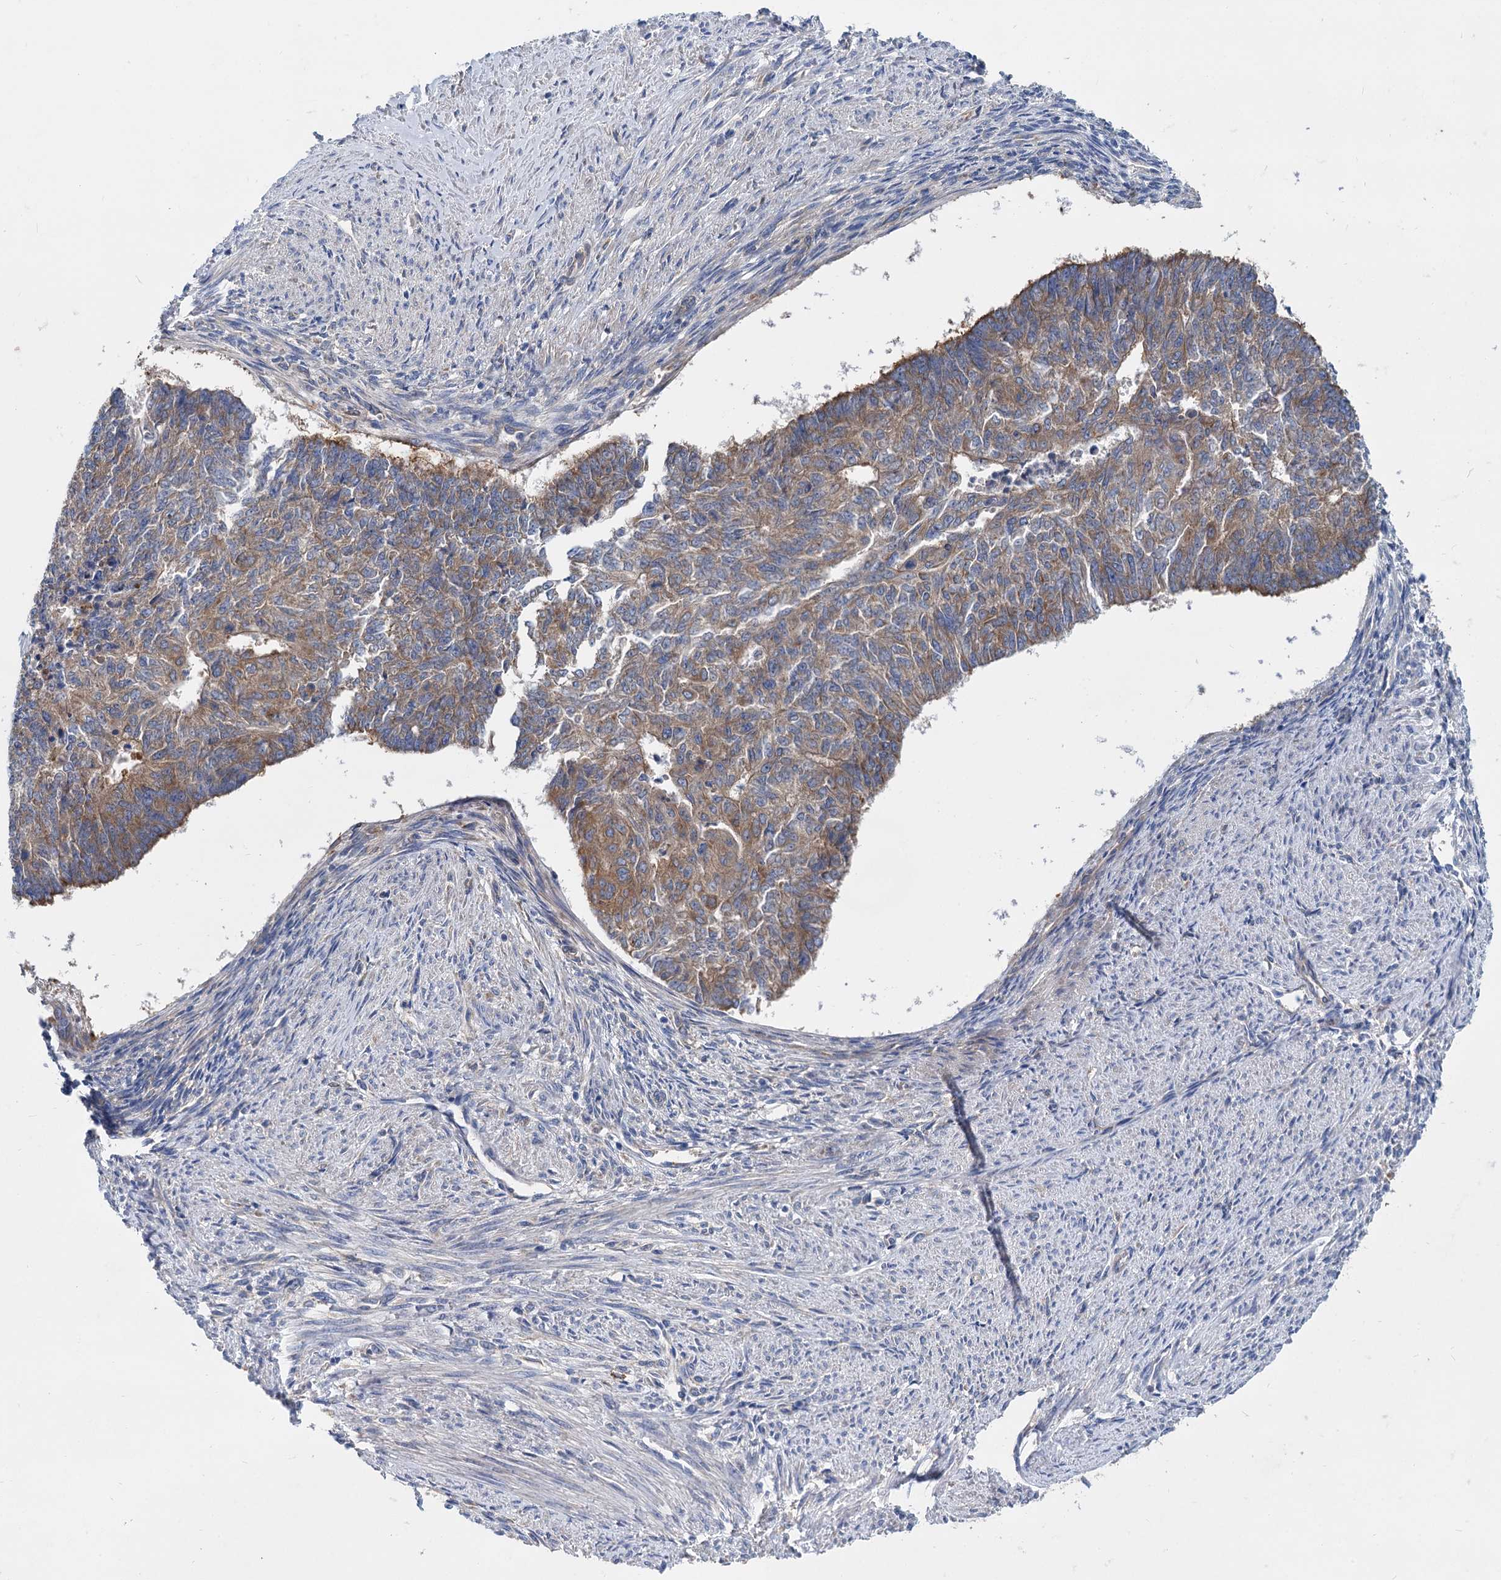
{"staining": {"intensity": "moderate", "quantity": ">75%", "location": "cytoplasmic/membranous"}, "tissue": "endometrial cancer", "cell_type": "Tumor cells", "image_type": "cancer", "snomed": [{"axis": "morphology", "description": "Adenocarcinoma, NOS"}, {"axis": "topography", "description": "Endometrium"}], "caption": "Immunohistochemical staining of endometrial cancer (adenocarcinoma) shows moderate cytoplasmic/membranous protein positivity in about >75% of tumor cells.", "gene": "QARS1", "patient": {"sex": "female", "age": 32}}